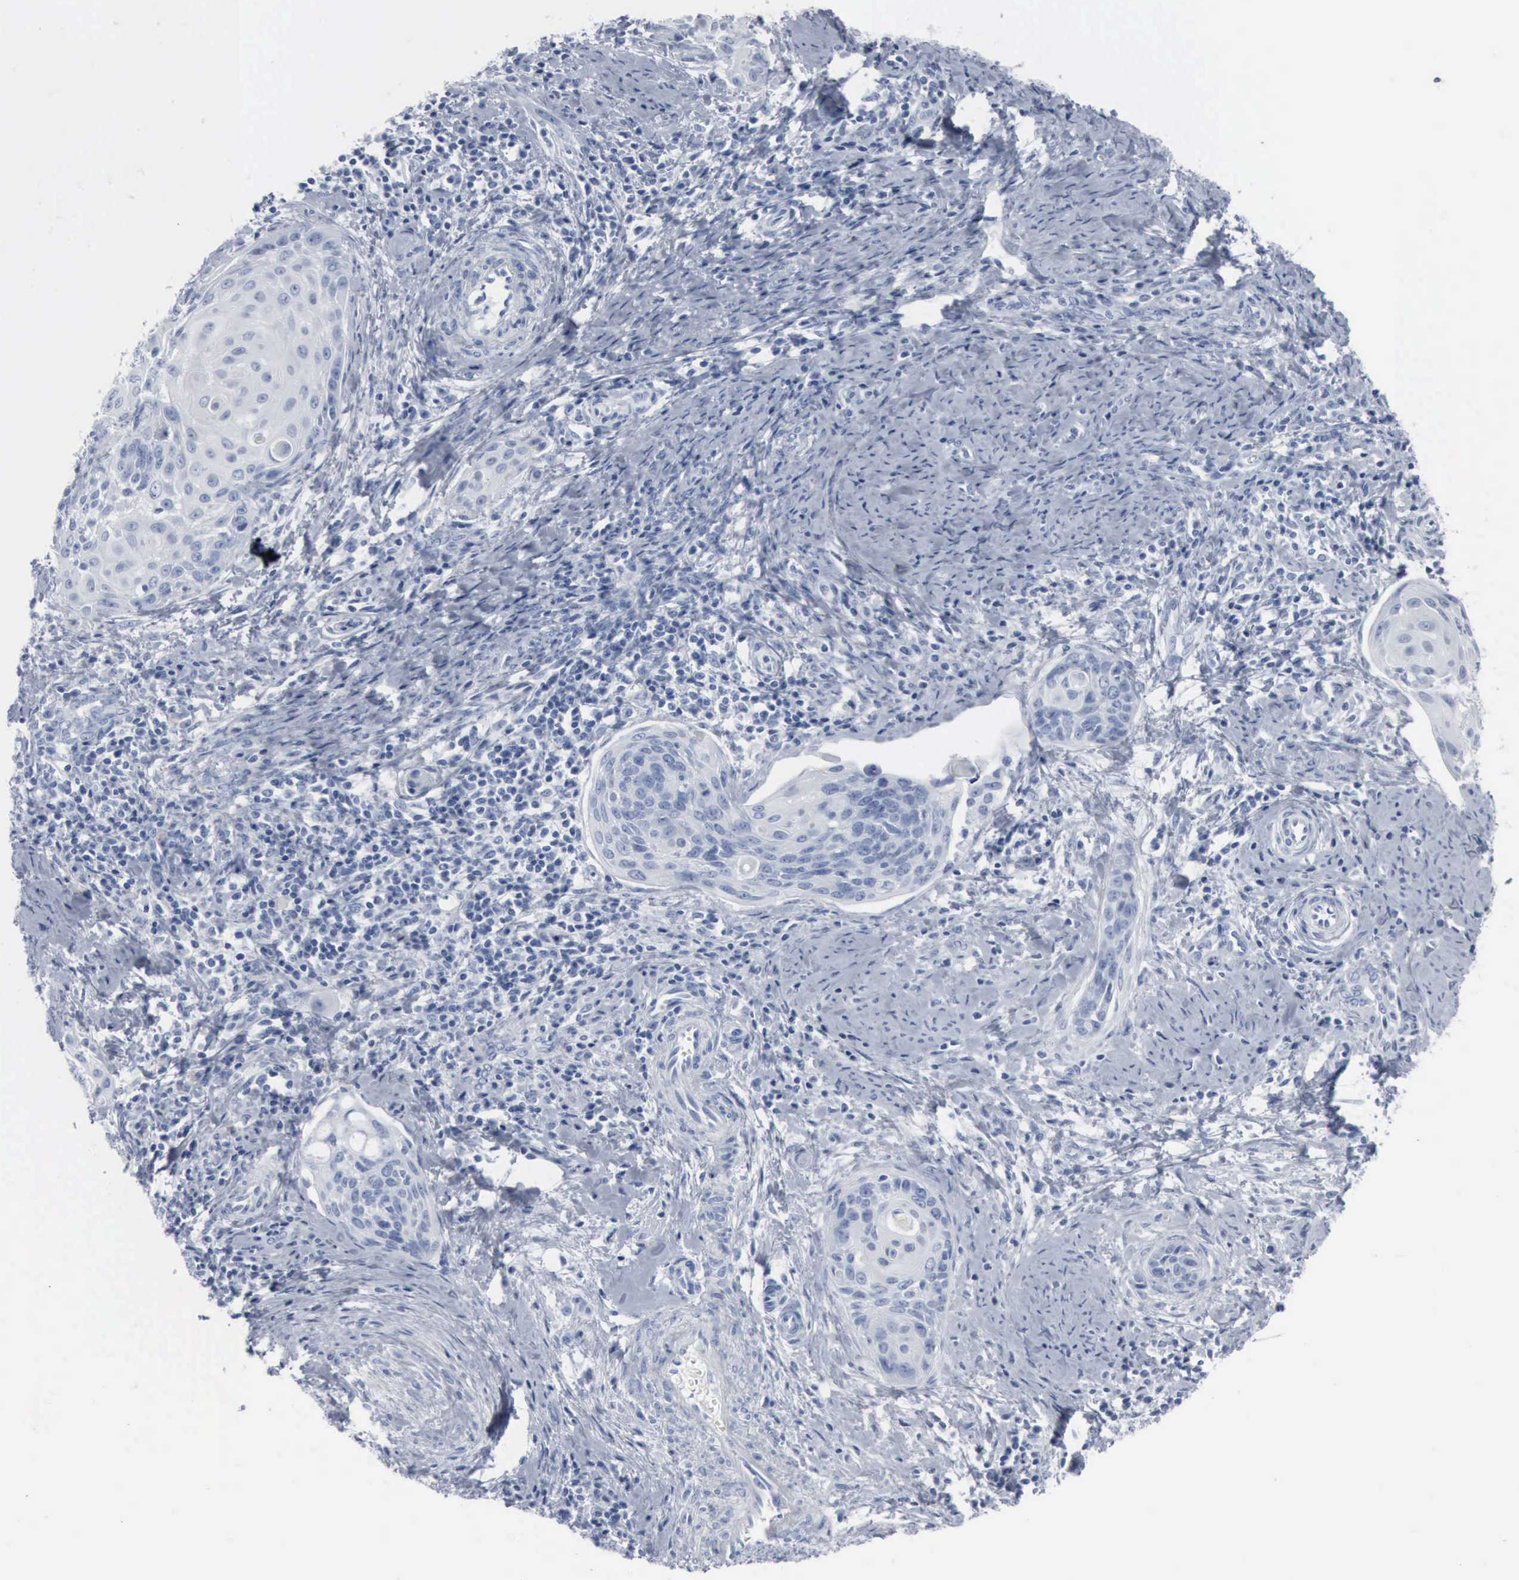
{"staining": {"intensity": "negative", "quantity": "none", "location": "none"}, "tissue": "cervical cancer", "cell_type": "Tumor cells", "image_type": "cancer", "snomed": [{"axis": "morphology", "description": "Squamous cell carcinoma, NOS"}, {"axis": "topography", "description": "Cervix"}], "caption": "Photomicrograph shows no protein positivity in tumor cells of cervical squamous cell carcinoma tissue.", "gene": "DMD", "patient": {"sex": "female", "age": 33}}